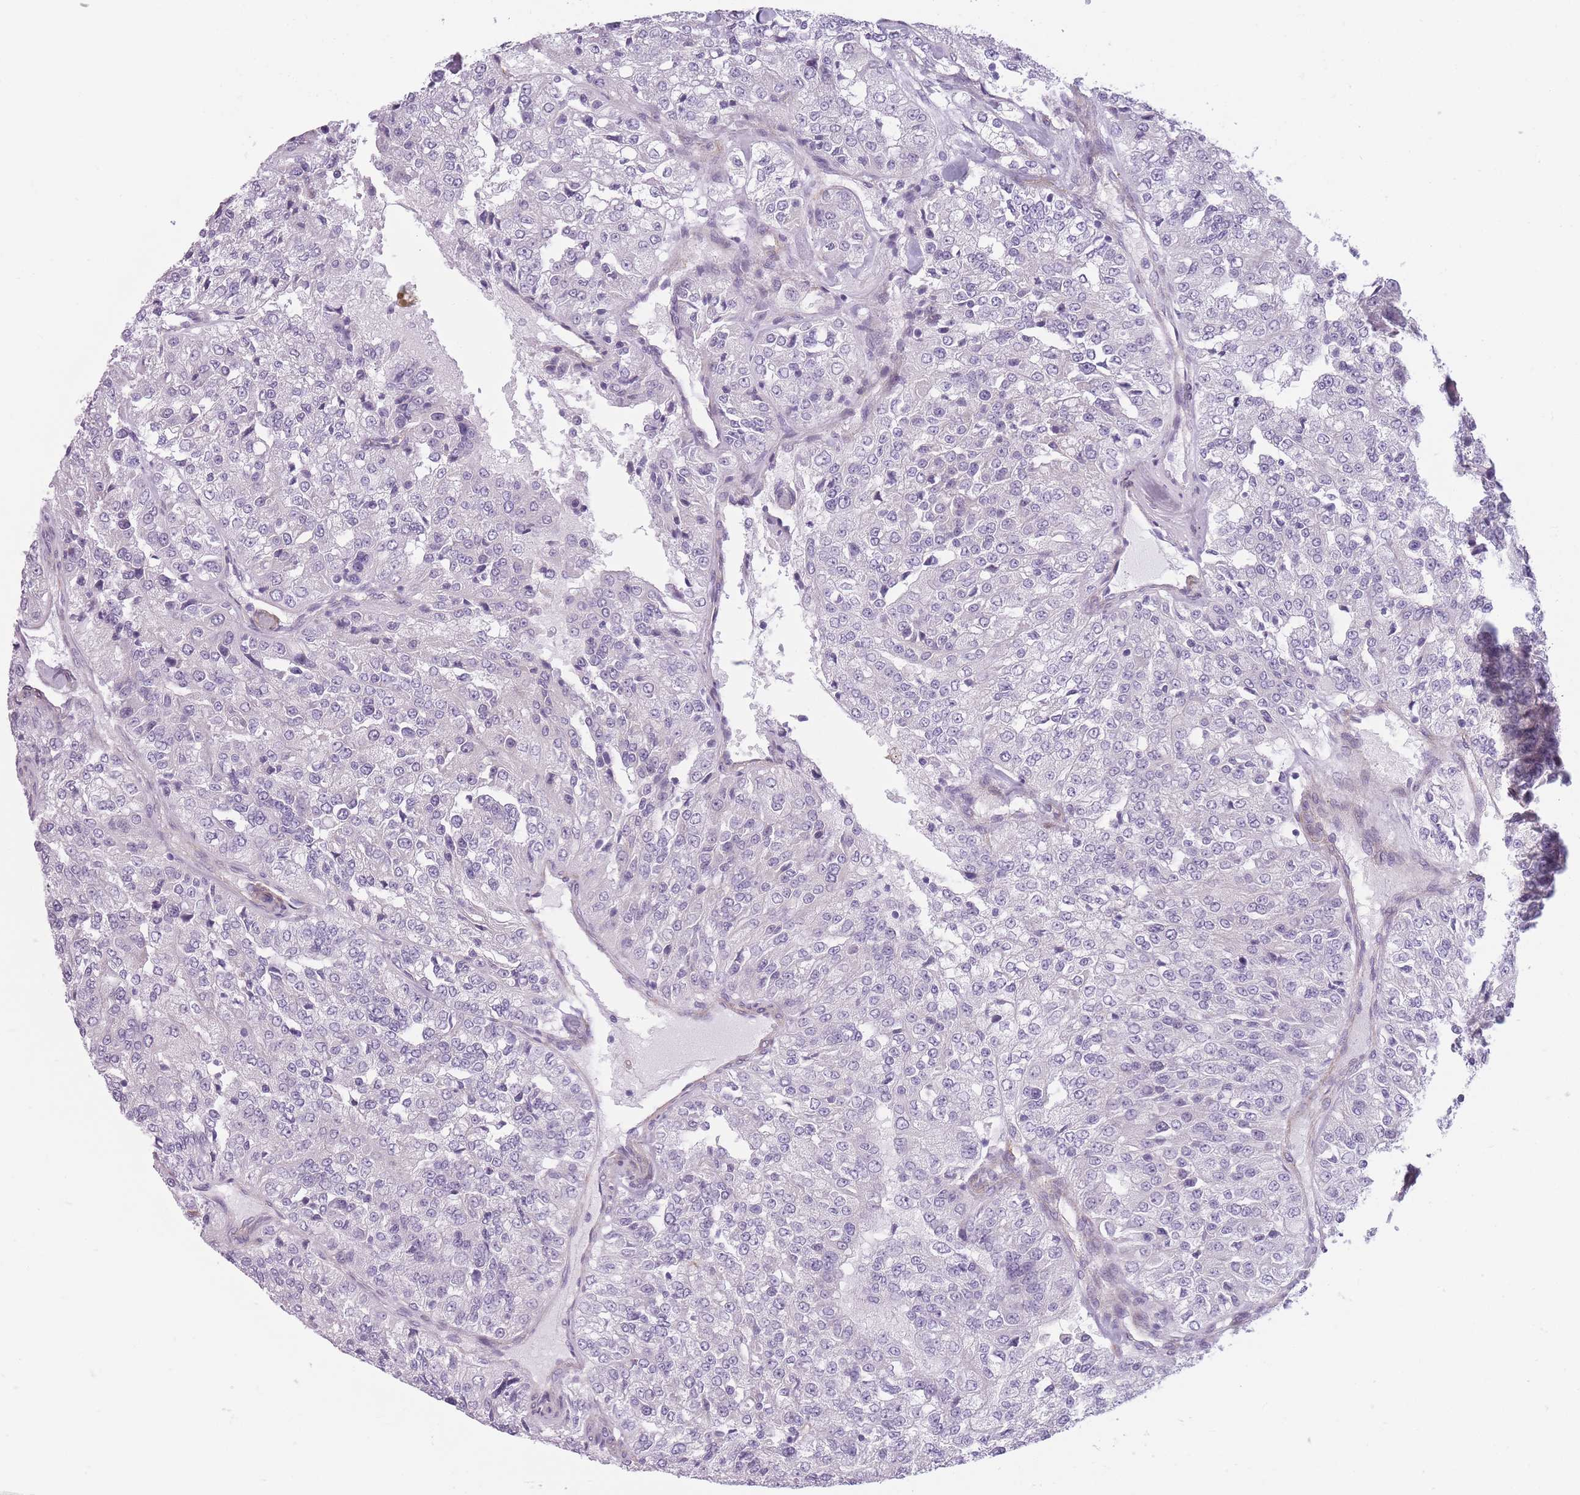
{"staining": {"intensity": "negative", "quantity": "none", "location": "none"}, "tissue": "renal cancer", "cell_type": "Tumor cells", "image_type": "cancer", "snomed": [{"axis": "morphology", "description": "Adenocarcinoma, NOS"}, {"axis": "topography", "description": "Kidney"}], "caption": "Immunohistochemistry of human renal cancer (adenocarcinoma) demonstrates no positivity in tumor cells. (Stains: DAB (3,3'-diaminobenzidine) immunohistochemistry (IHC) with hematoxylin counter stain, Microscopy: brightfield microscopy at high magnification).", "gene": "OR6B3", "patient": {"sex": "female", "age": 63}}